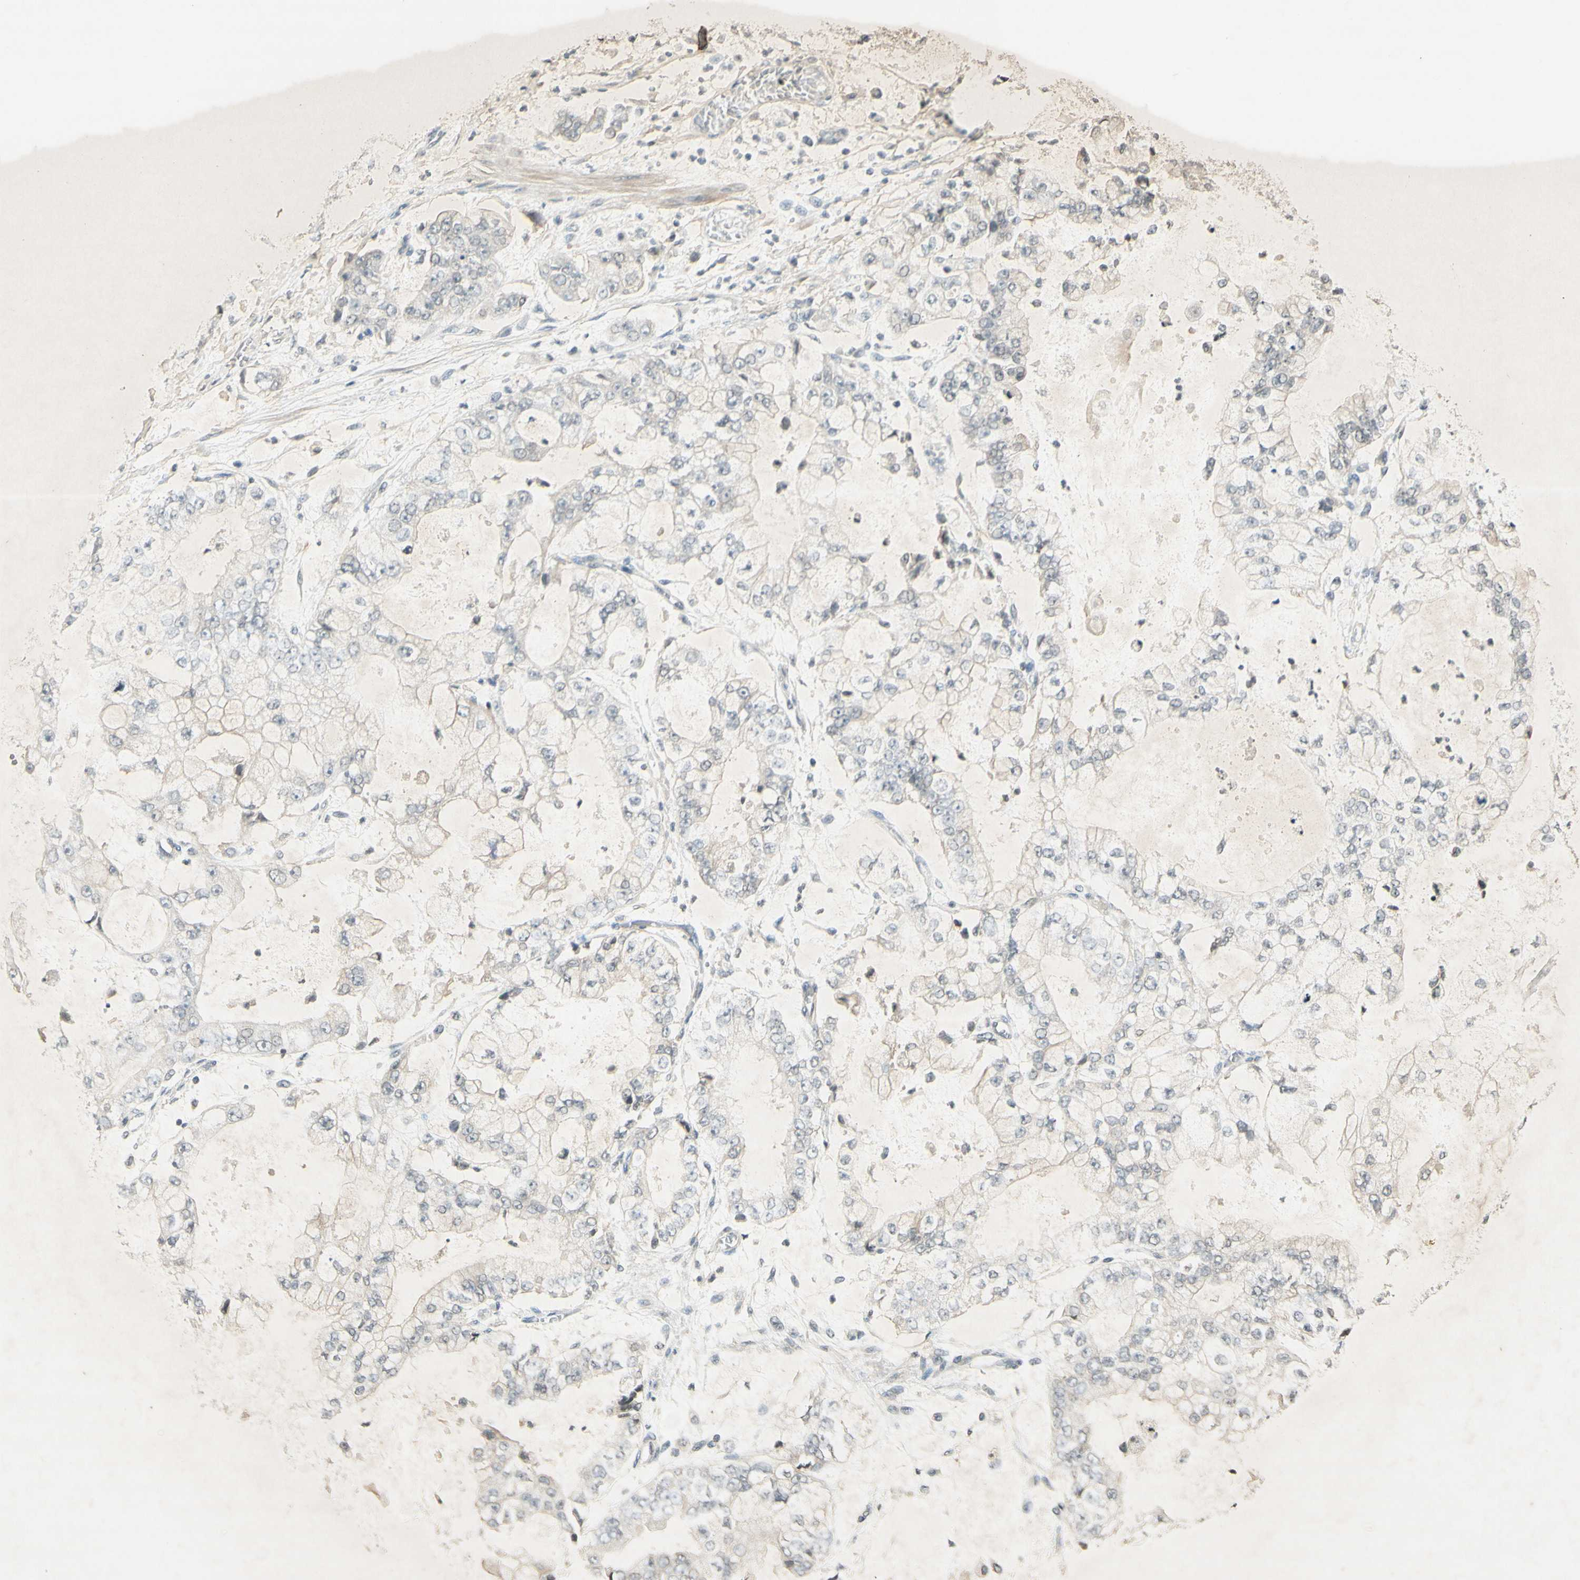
{"staining": {"intensity": "negative", "quantity": "none", "location": "none"}, "tissue": "stomach cancer", "cell_type": "Tumor cells", "image_type": "cancer", "snomed": [{"axis": "morphology", "description": "Adenocarcinoma, NOS"}, {"axis": "topography", "description": "Stomach"}], "caption": "A histopathology image of stomach cancer stained for a protein displays no brown staining in tumor cells. (Brightfield microscopy of DAB immunohistochemistry at high magnification).", "gene": "GLI1", "patient": {"sex": "male", "age": 76}}